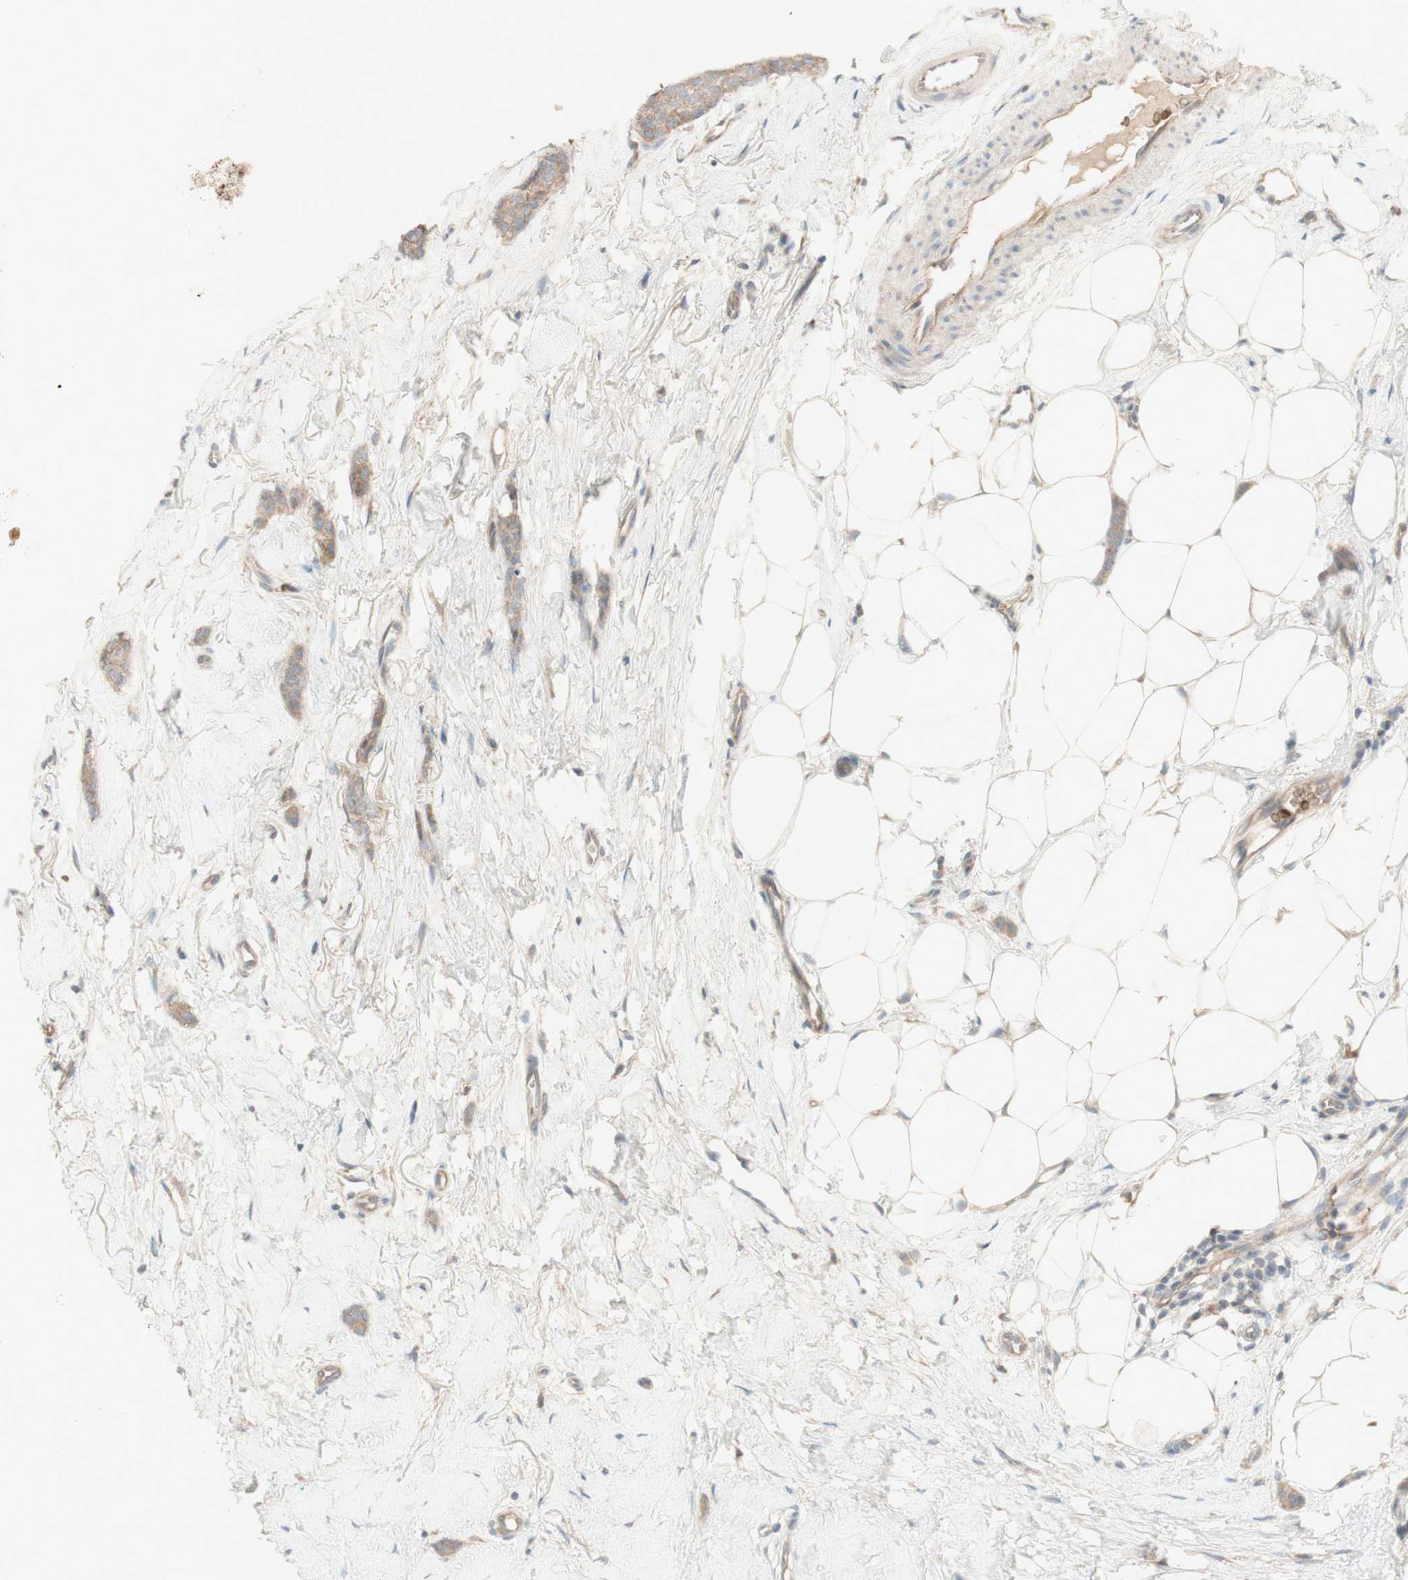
{"staining": {"intensity": "weak", "quantity": ">75%", "location": "cytoplasmic/membranous"}, "tissue": "breast cancer", "cell_type": "Tumor cells", "image_type": "cancer", "snomed": [{"axis": "morphology", "description": "Lobular carcinoma"}, {"axis": "topography", "description": "Skin"}, {"axis": "topography", "description": "Breast"}], "caption": "Immunohistochemistry (DAB (3,3'-diaminobenzidine)) staining of human breast lobular carcinoma demonstrates weak cytoplasmic/membranous protein expression in approximately >75% of tumor cells. The protein of interest is stained brown, and the nuclei are stained in blue (DAB (3,3'-diaminobenzidine) IHC with brightfield microscopy, high magnification).", "gene": "PTGER4", "patient": {"sex": "female", "age": 46}}